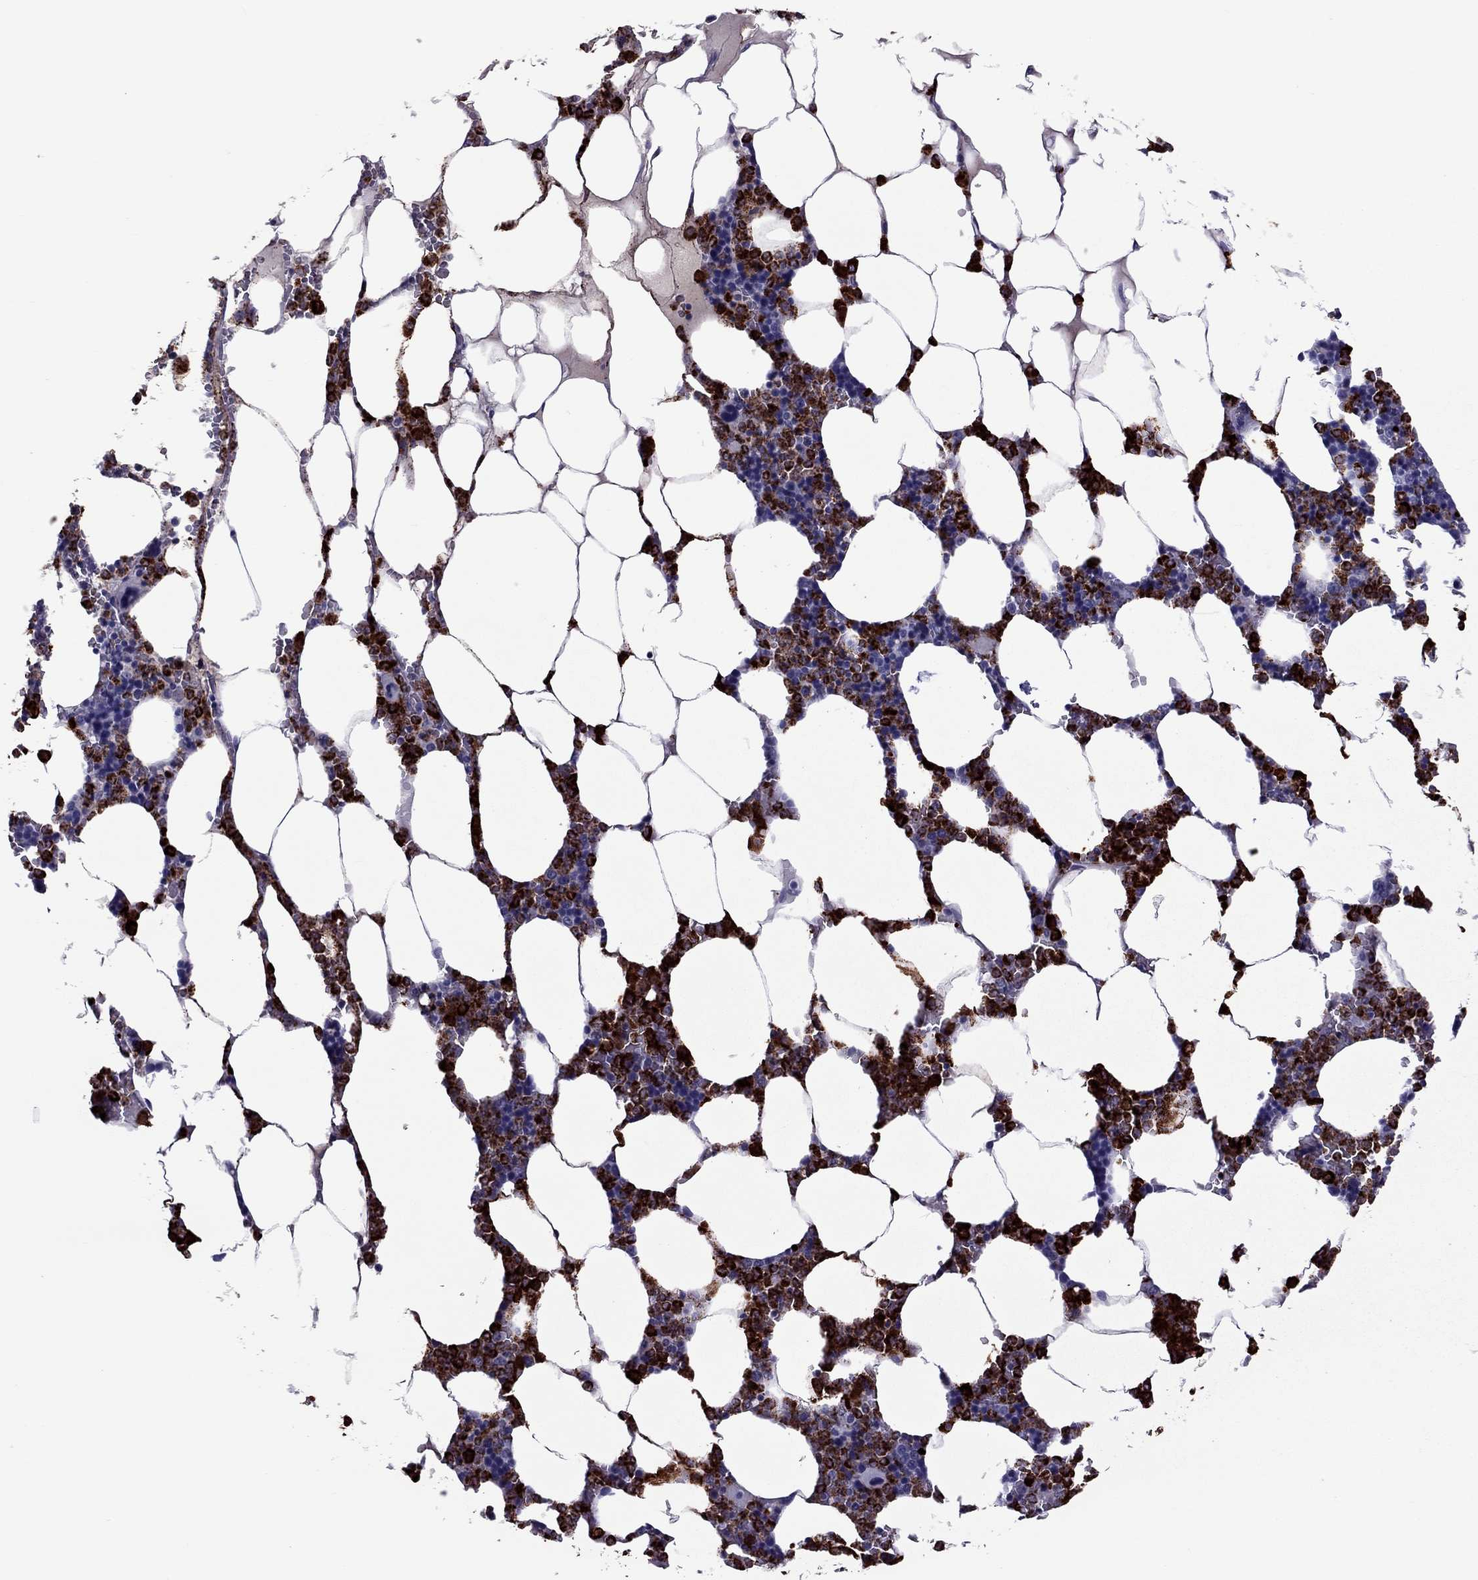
{"staining": {"intensity": "strong", "quantity": "25%-75%", "location": "cytoplasmic/membranous"}, "tissue": "bone marrow", "cell_type": "Hematopoietic cells", "image_type": "normal", "snomed": [{"axis": "morphology", "description": "Normal tissue, NOS"}, {"axis": "topography", "description": "Bone marrow"}], "caption": "DAB immunohistochemical staining of normal human bone marrow shows strong cytoplasmic/membranous protein staining in approximately 25%-75% of hematopoietic cells. Using DAB (3,3'-diaminobenzidine) (brown) and hematoxylin (blue) stains, captured at high magnification using brightfield microscopy.", "gene": "CCL27", "patient": {"sex": "male", "age": 63}}